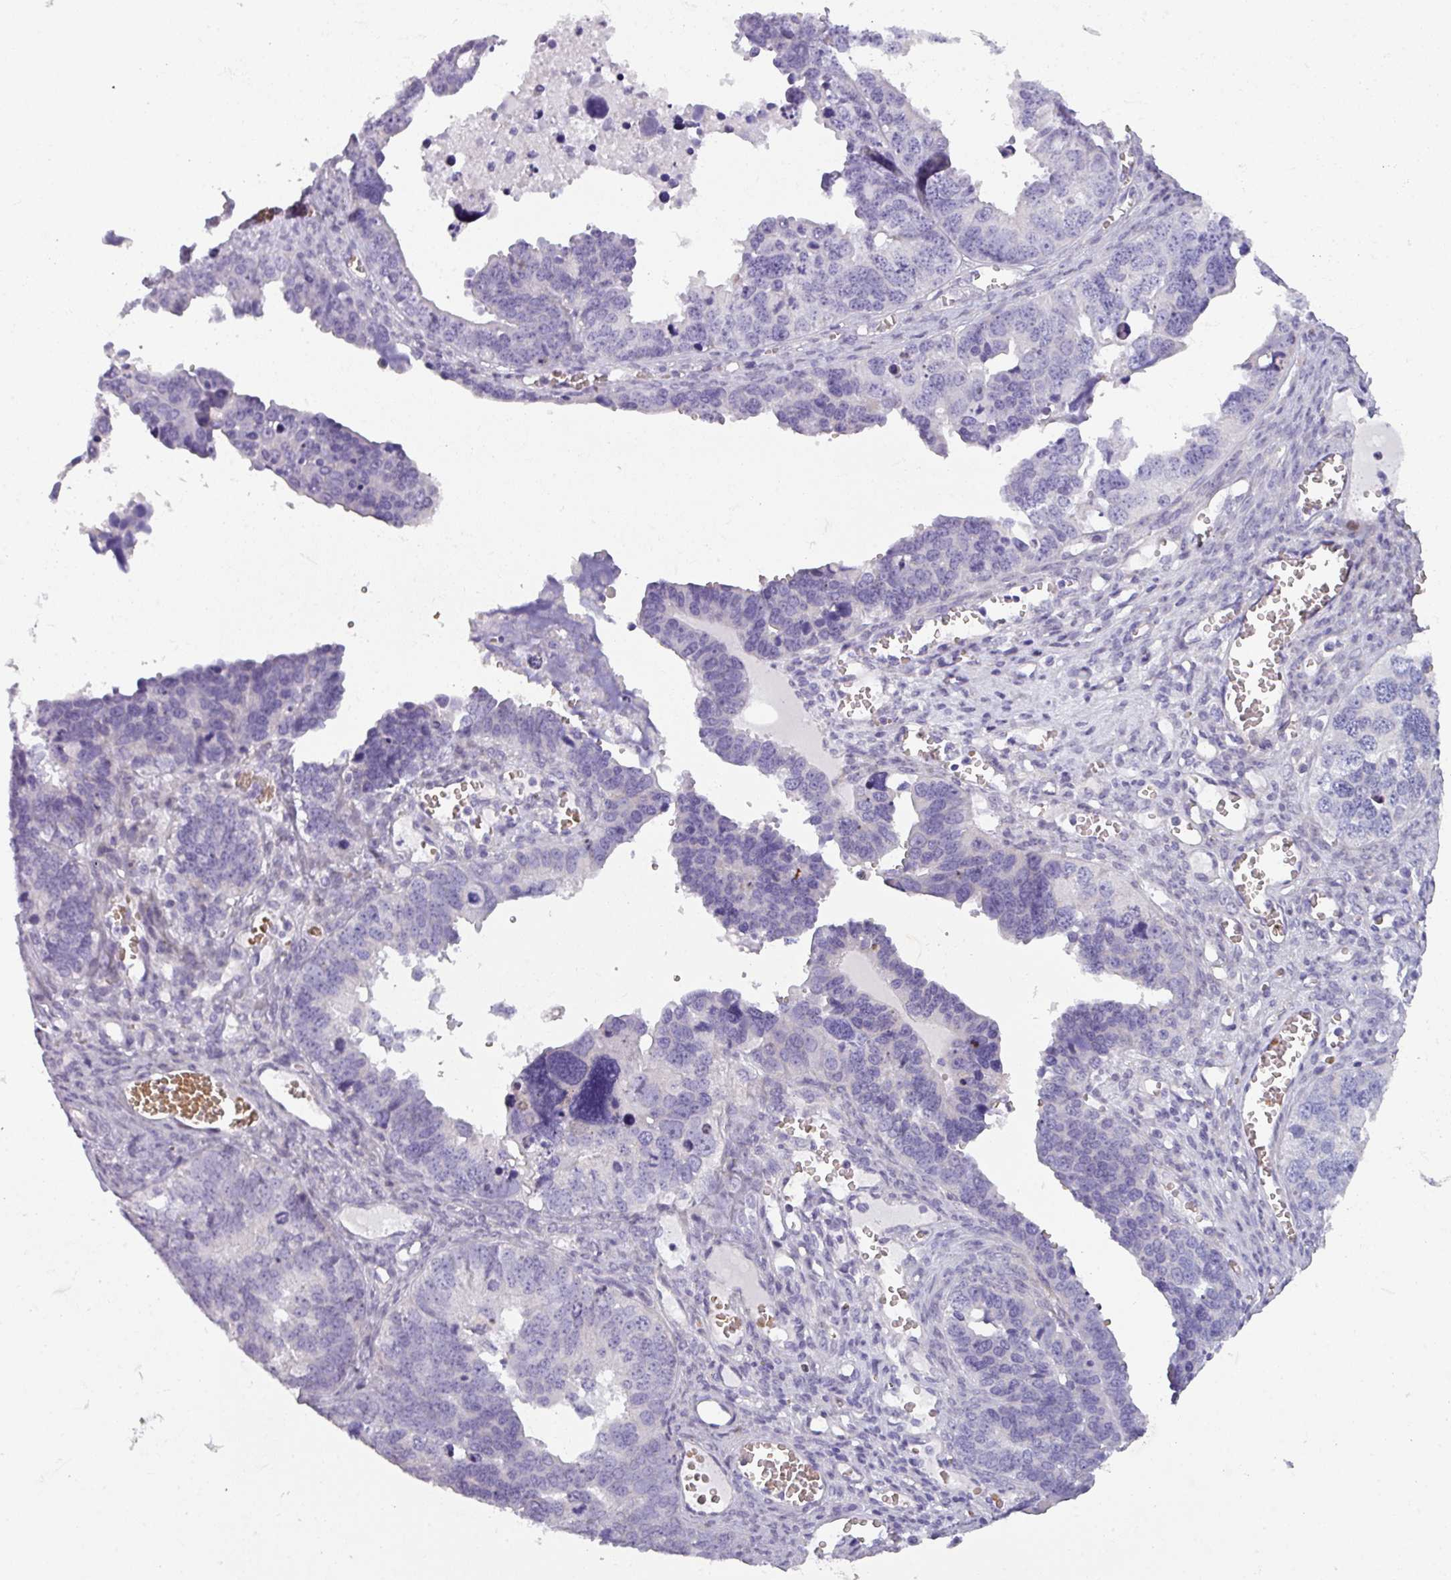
{"staining": {"intensity": "negative", "quantity": "none", "location": "none"}, "tissue": "ovarian cancer", "cell_type": "Tumor cells", "image_type": "cancer", "snomed": [{"axis": "morphology", "description": "Cystadenocarcinoma, serous, NOS"}, {"axis": "topography", "description": "Ovary"}], "caption": "Tumor cells are negative for brown protein staining in ovarian cancer.", "gene": "BUD23", "patient": {"sex": "female", "age": 76}}